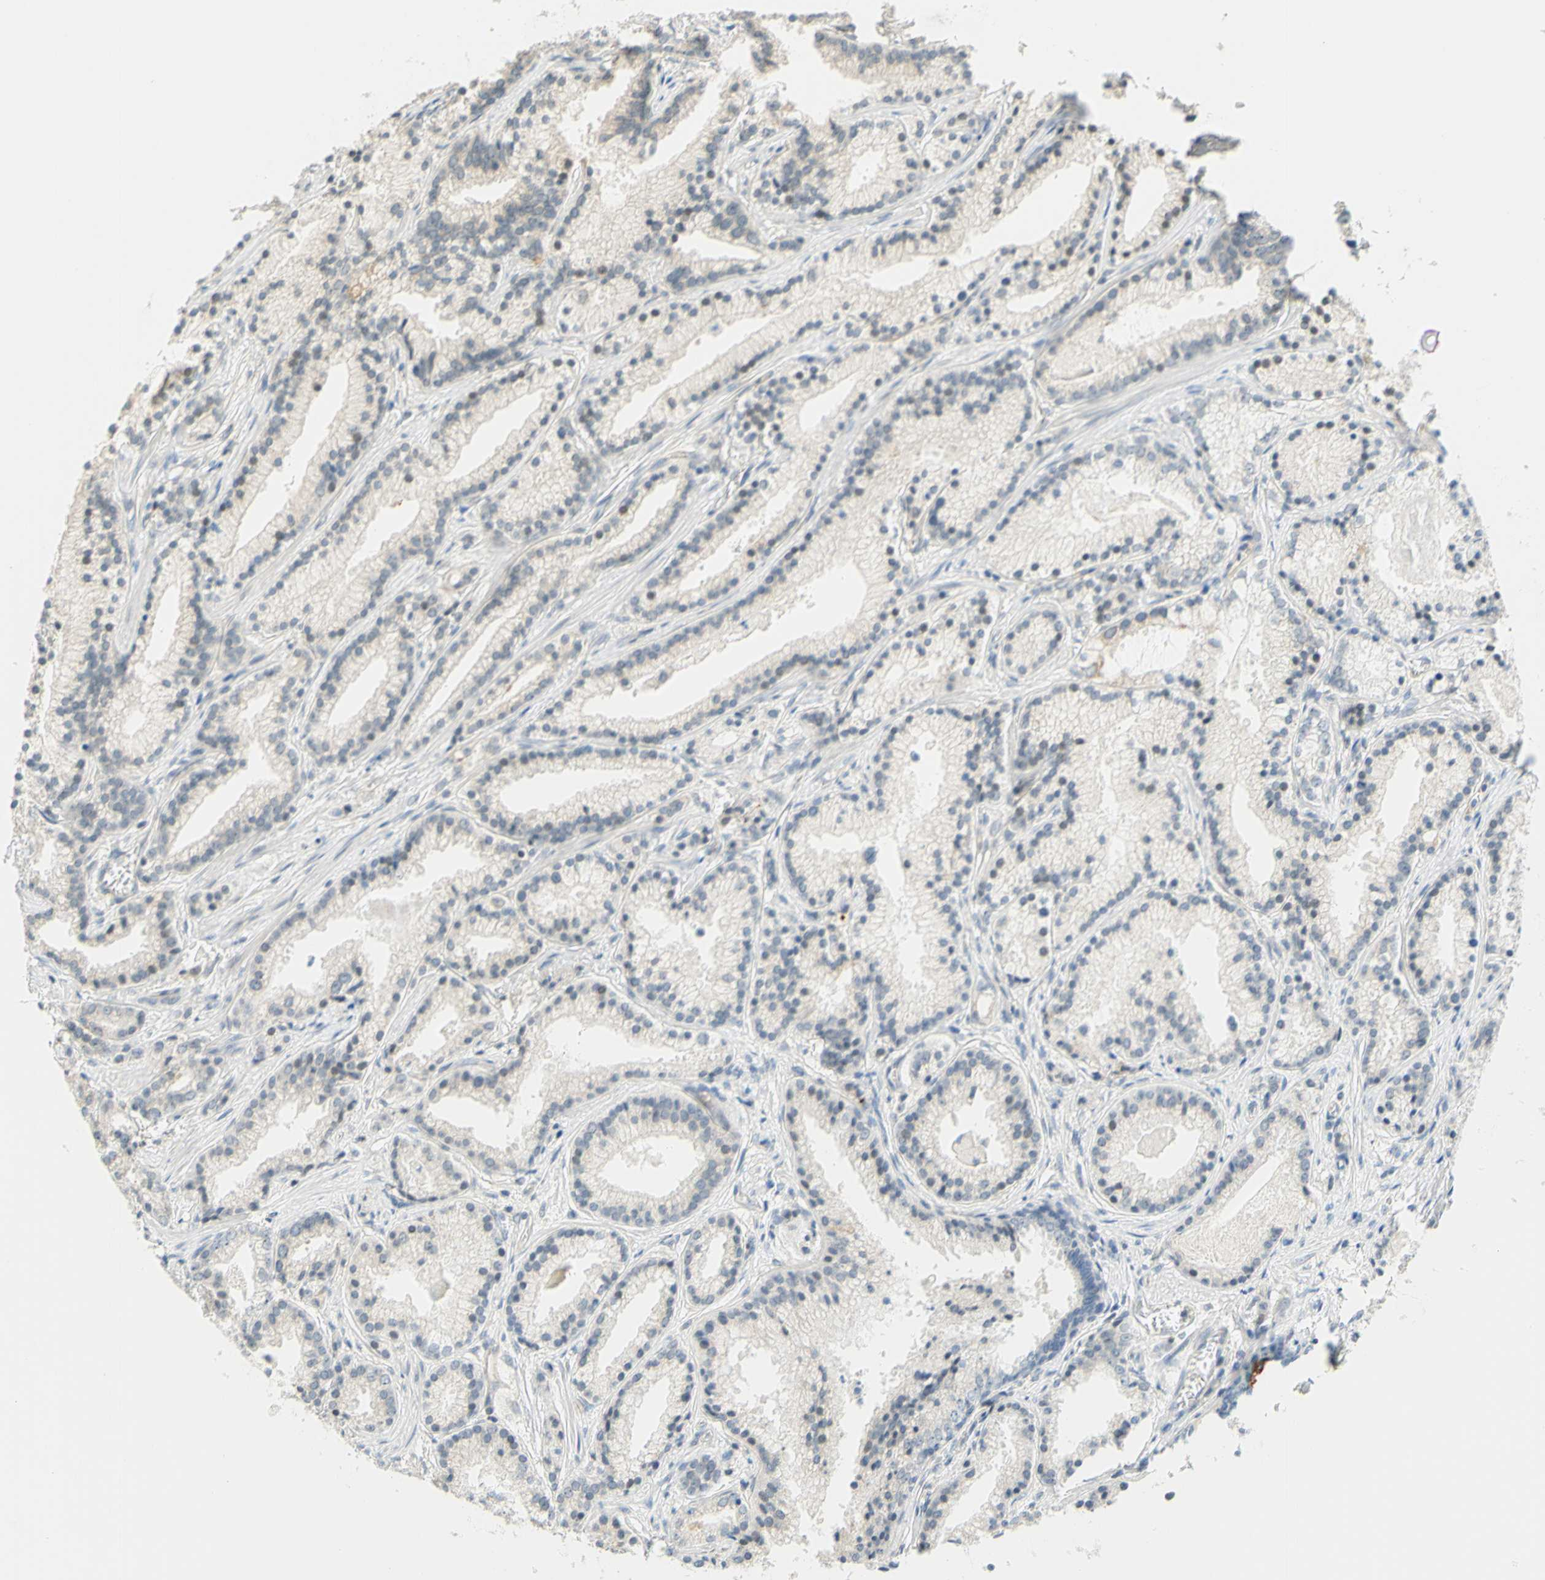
{"staining": {"intensity": "negative", "quantity": "none", "location": "none"}, "tissue": "prostate cancer", "cell_type": "Tumor cells", "image_type": "cancer", "snomed": [{"axis": "morphology", "description": "Adenocarcinoma, Low grade"}, {"axis": "topography", "description": "Prostate"}], "caption": "A histopathology image of prostate cancer stained for a protein exhibits no brown staining in tumor cells. (Immunohistochemistry (ihc), brightfield microscopy, high magnification).", "gene": "C2CD2L", "patient": {"sex": "male", "age": 59}}